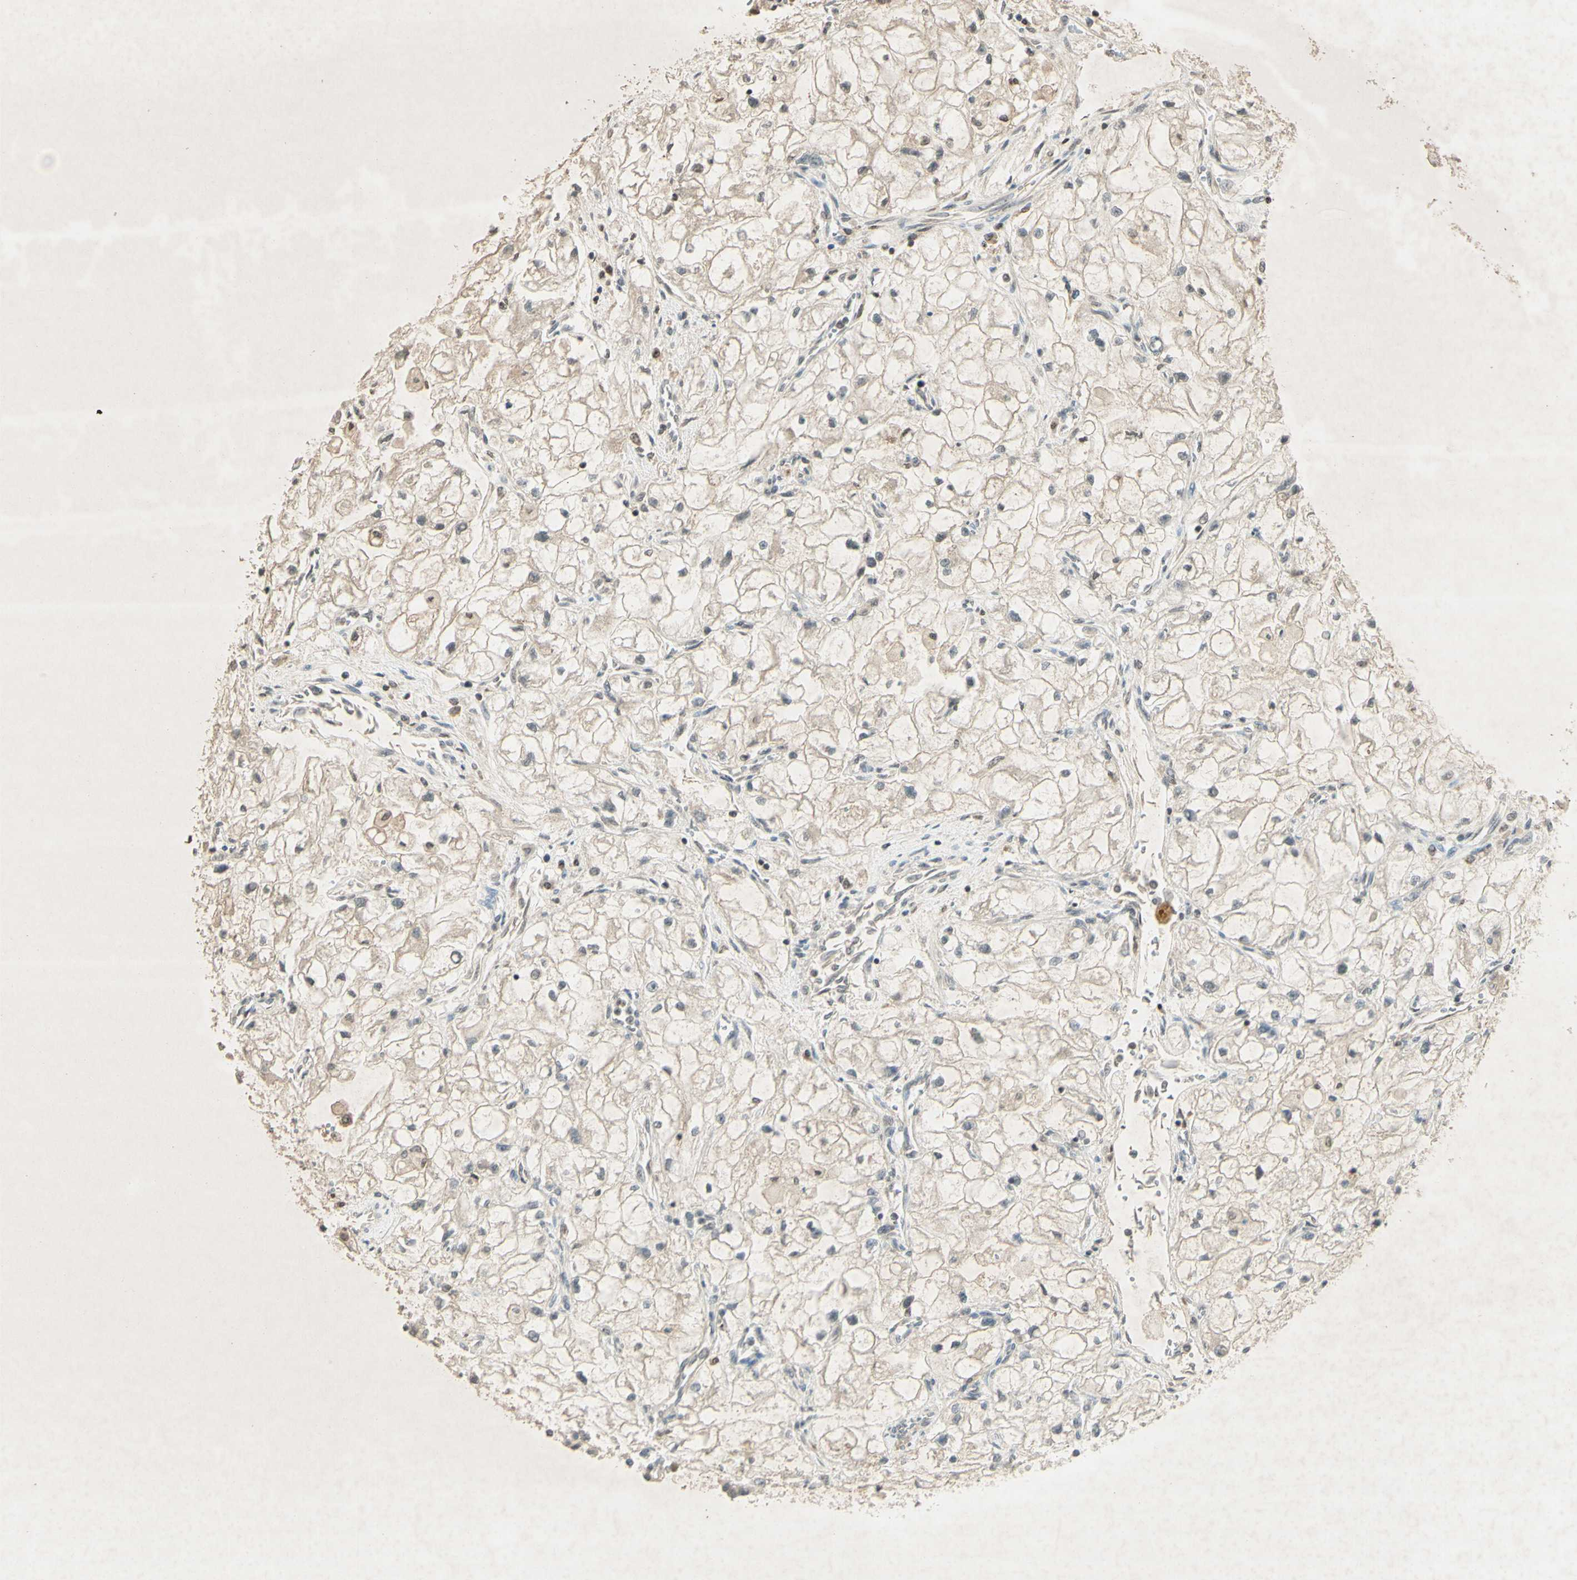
{"staining": {"intensity": "negative", "quantity": "none", "location": "none"}, "tissue": "renal cancer", "cell_type": "Tumor cells", "image_type": "cancer", "snomed": [{"axis": "morphology", "description": "Adenocarcinoma, NOS"}, {"axis": "topography", "description": "Kidney"}], "caption": "Adenocarcinoma (renal) was stained to show a protein in brown. There is no significant positivity in tumor cells. Nuclei are stained in blue.", "gene": "GLI1", "patient": {"sex": "female", "age": 70}}